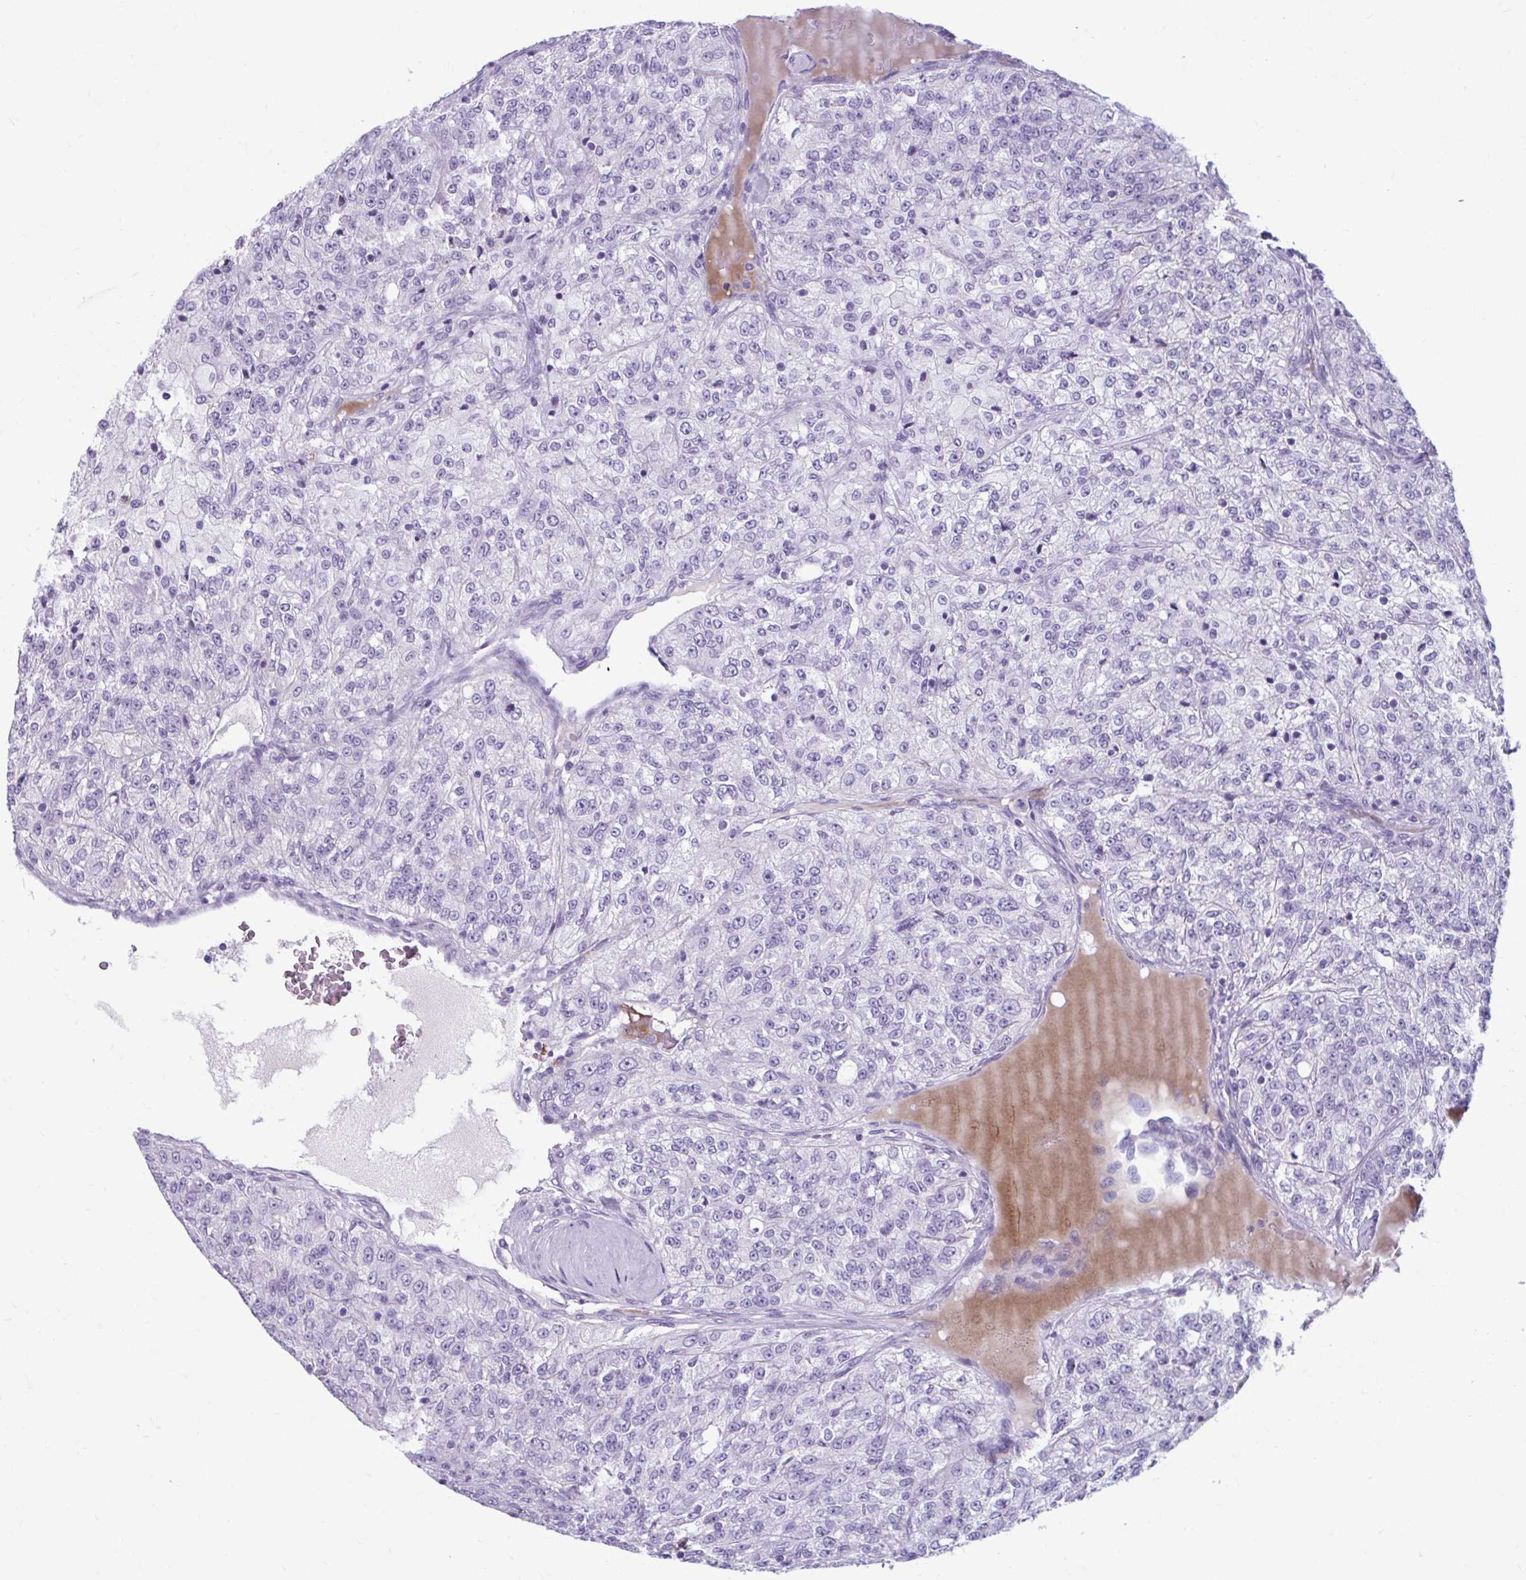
{"staining": {"intensity": "negative", "quantity": "none", "location": "none"}, "tissue": "renal cancer", "cell_type": "Tumor cells", "image_type": "cancer", "snomed": [{"axis": "morphology", "description": "Adenocarcinoma, NOS"}, {"axis": "topography", "description": "Kidney"}], "caption": "Immunohistochemistry micrograph of renal adenocarcinoma stained for a protein (brown), which displays no expression in tumor cells.", "gene": "C12orf71", "patient": {"sex": "female", "age": 63}}